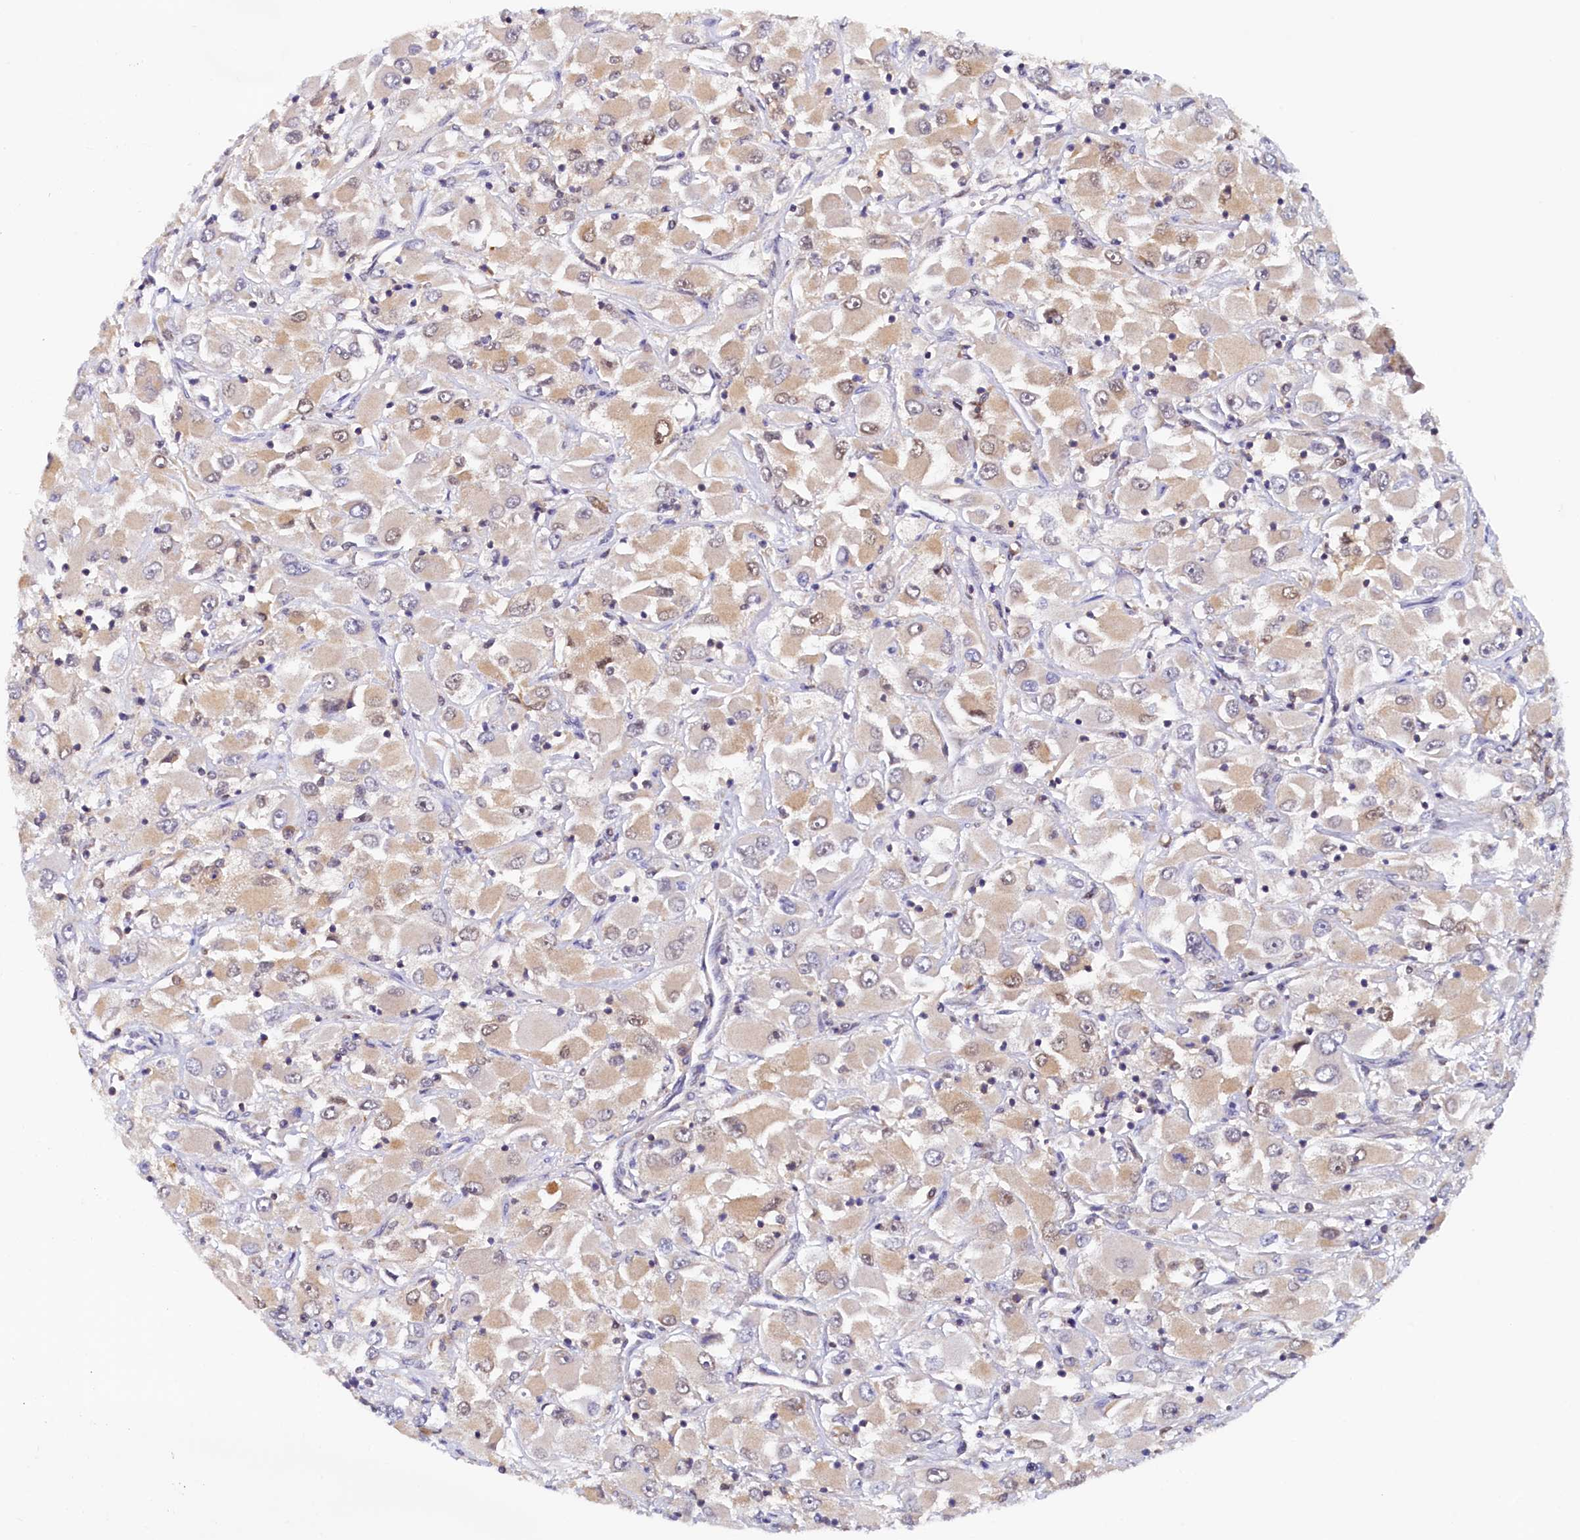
{"staining": {"intensity": "weak", "quantity": "25%-75%", "location": "cytoplasmic/membranous"}, "tissue": "renal cancer", "cell_type": "Tumor cells", "image_type": "cancer", "snomed": [{"axis": "morphology", "description": "Adenocarcinoma, NOS"}, {"axis": "topography", "description": "Kidney"}], "caption": "High-power microscopy captured an IHC photomicrograph of adenocarcinoma (renal), revealing weak cytoplasmic/membranous positivity in approximately 25%-75% of tumor cells.", "gene": "PAAF1", "patient": {"sex": "female", "age": 52}}